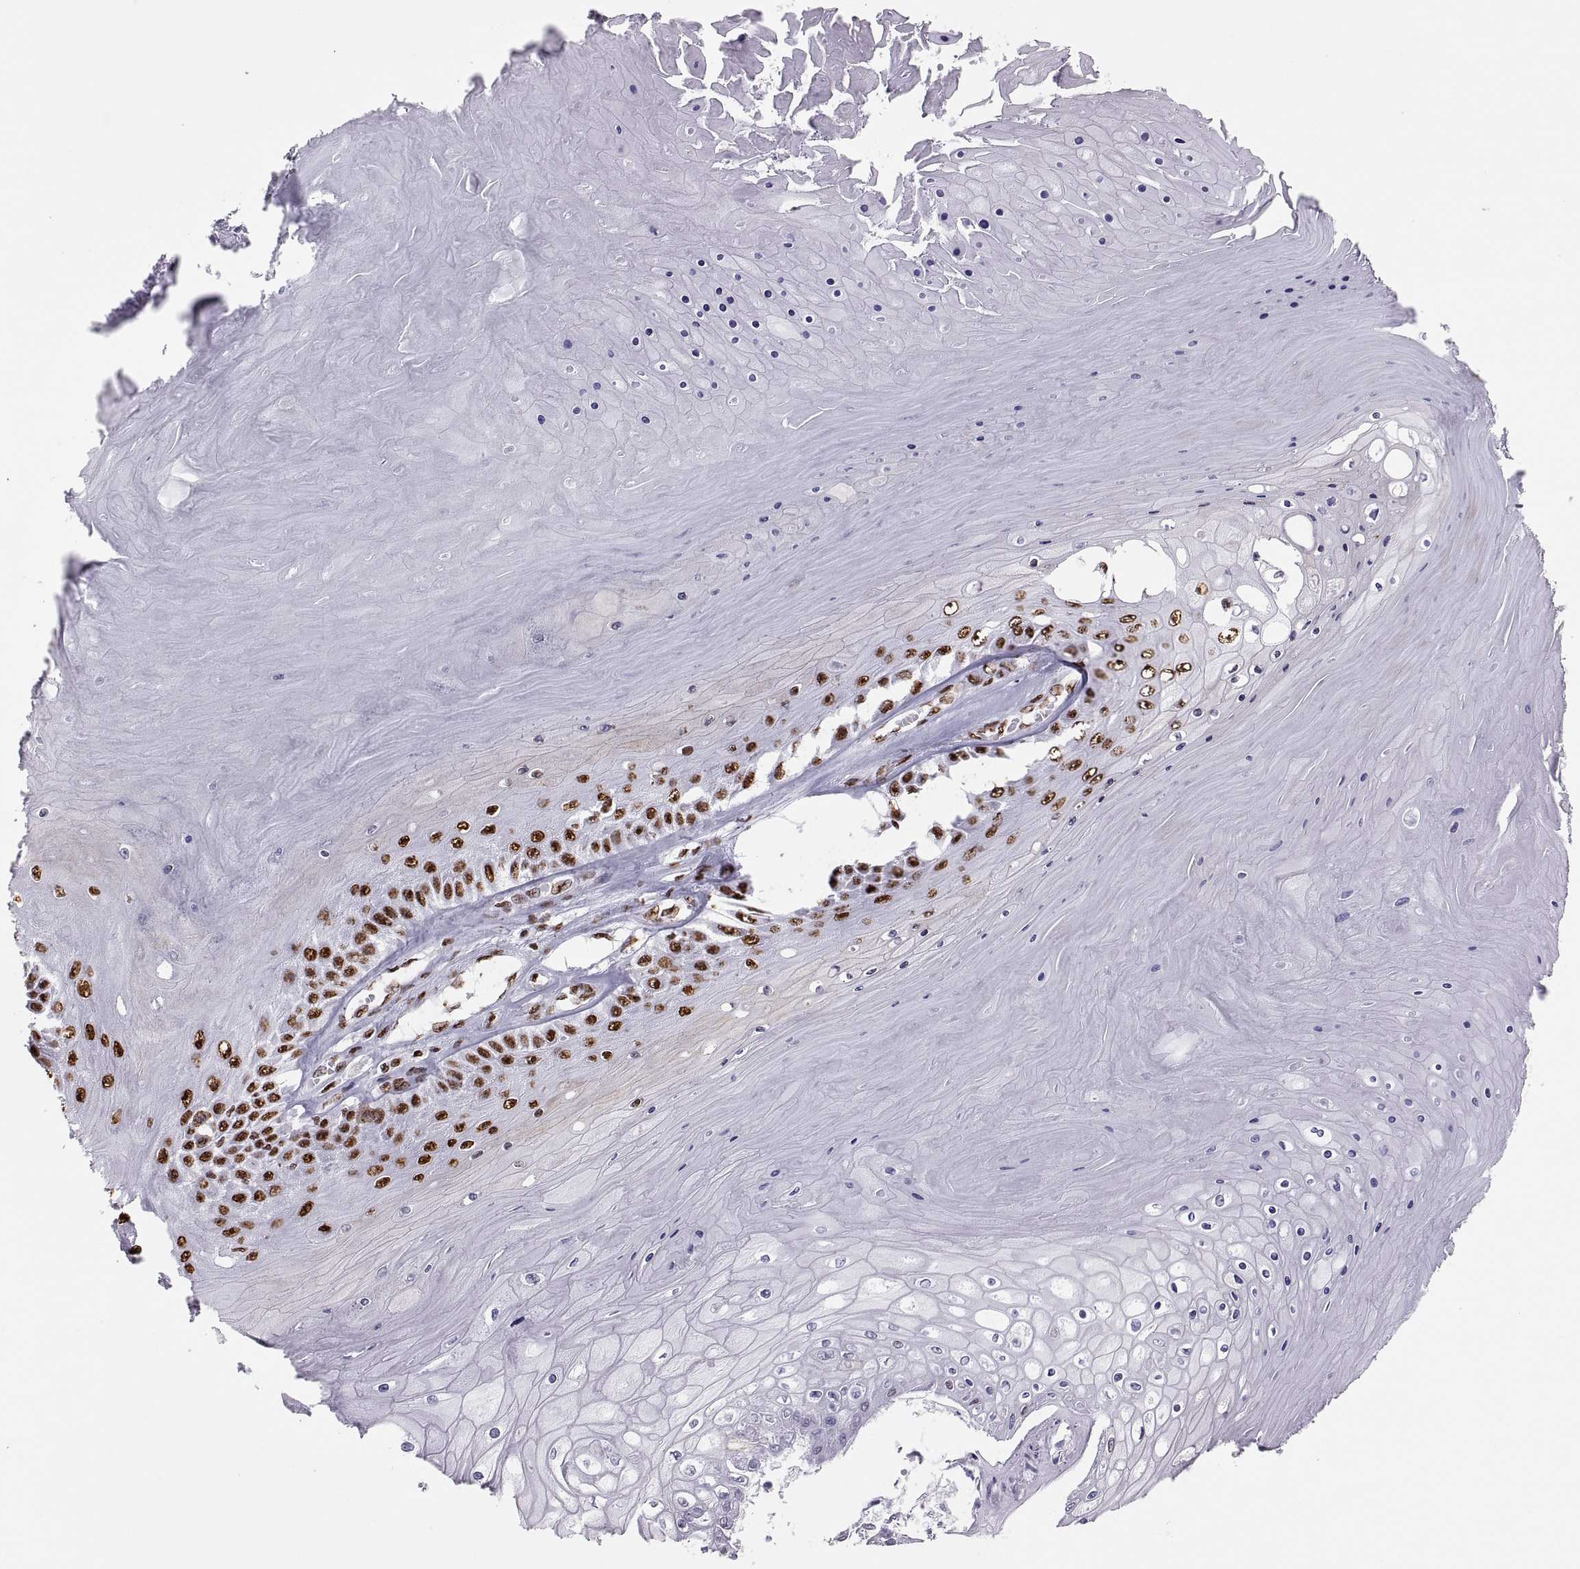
{"staining": {"intensity": "strong", "quantity": "25%-75%", "location": "nuclear"}, "tissue": "skin cancer", "cell_type": "Tumor cells", "image_type": "cancer", "snomed": [{"axis": "morphology", "description": "Squamous cell carcinoma, NOS"}, {"axis": "topography", "description": "Skin"}], "caption": "DAB immunohistochemical staining of skin cancer (squamous cell carcinoma) exhibits strong nuclear protein positivity in approximately 25%-75% of tumor cells.", "gene": "SNAI1", "patient": {"sex": "male", "age": 62}}